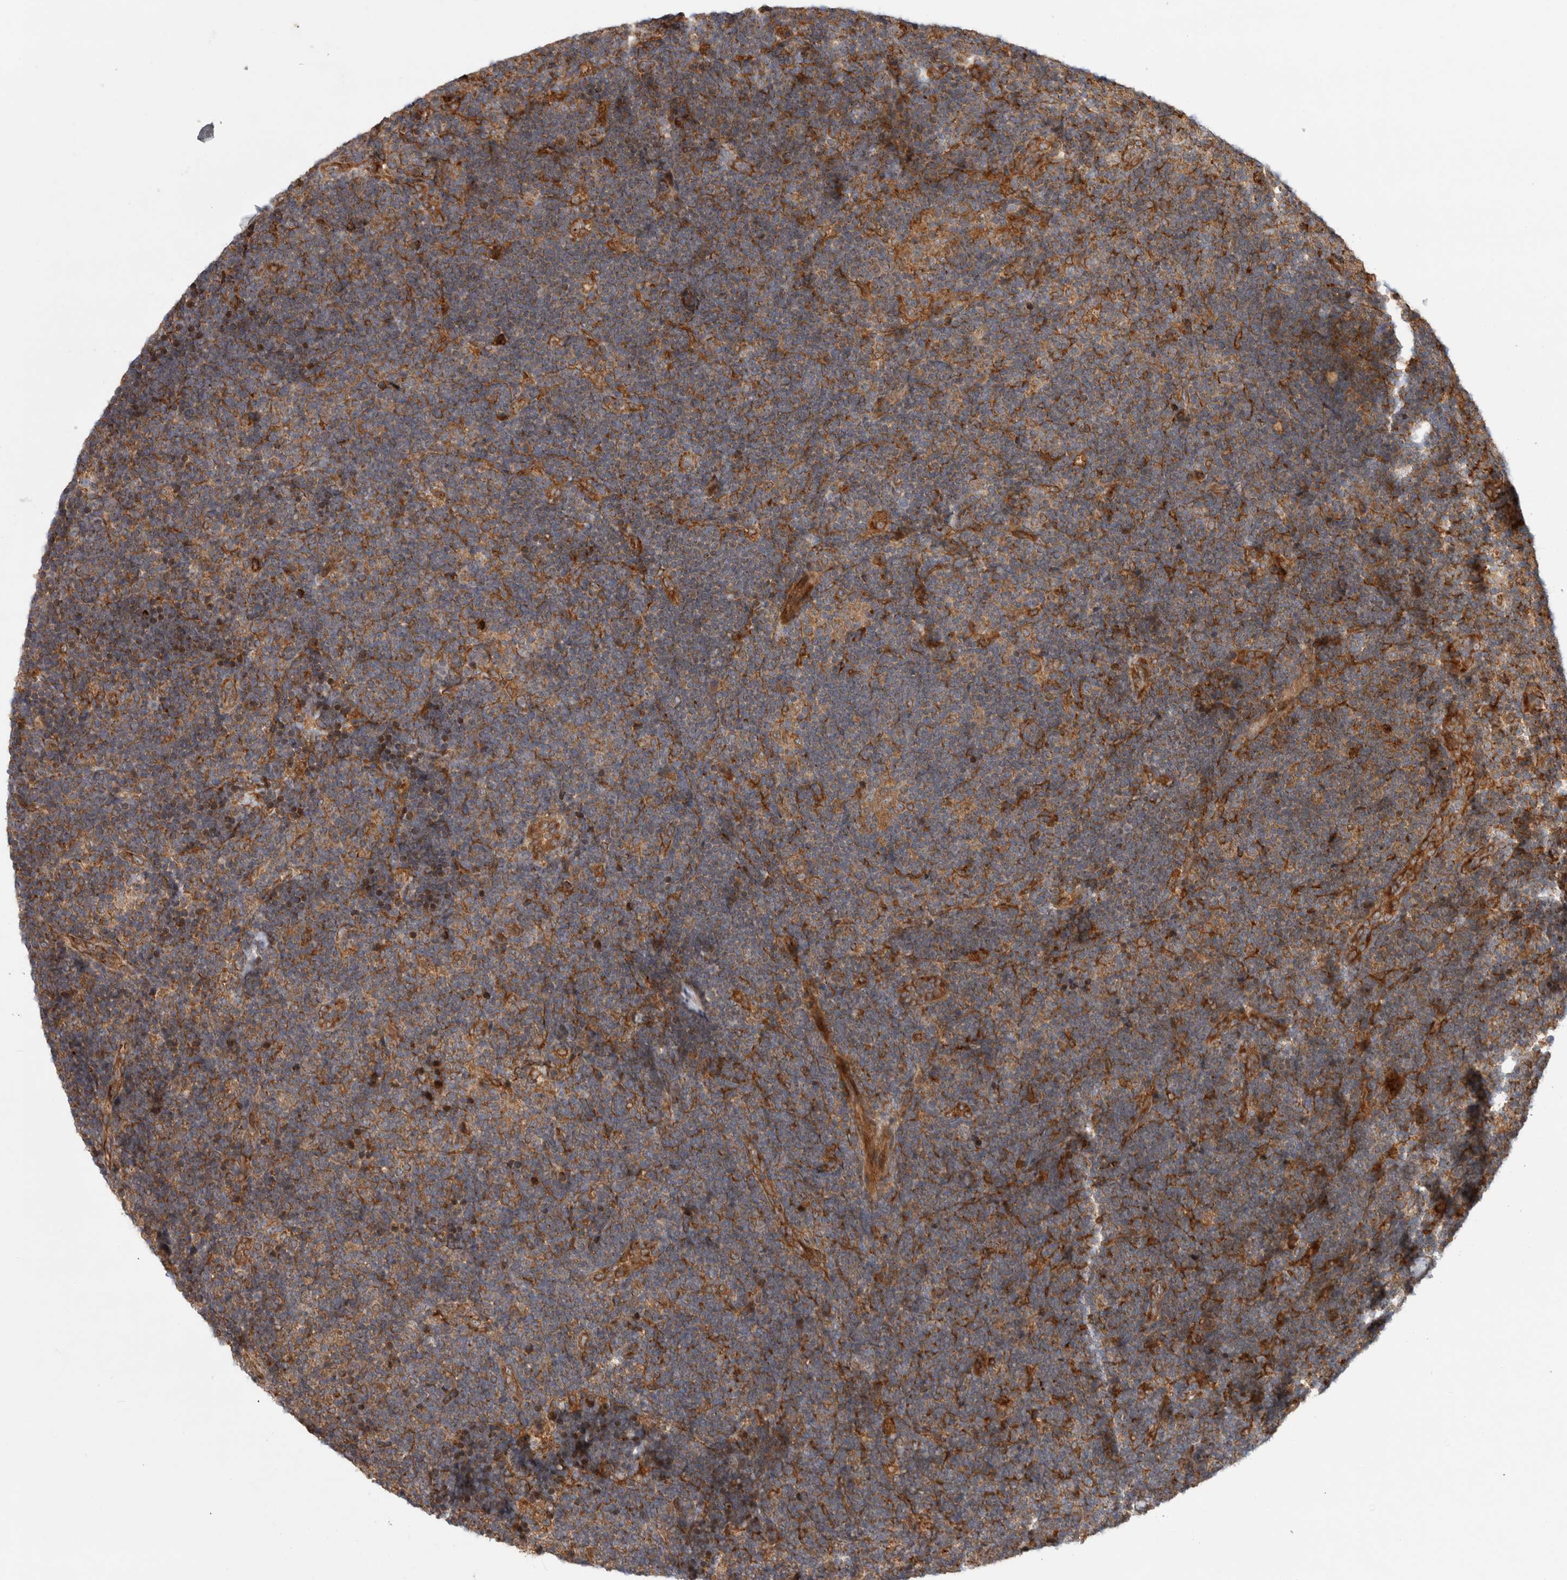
{"staining": {"intensity": "moderate", "quantity": ">75%", "location": "cytoplasmic/membranous"}, "tissue": "lymph node", "cell_type": "Germinal center cells", "image_type": "normal", "snomed": [{"axis": "morphology", "description": "Normal tissue, NOS"}, {"axis": "topography", "description": "Lymph node"}], "caption": "Protein analysis of benign lymph node reveals moderate cytoplasmic/membranous positivity in about >75% of germinal center cells.", "gene": "TUBD1", "patient": {"sex": "female", "age": 22}}